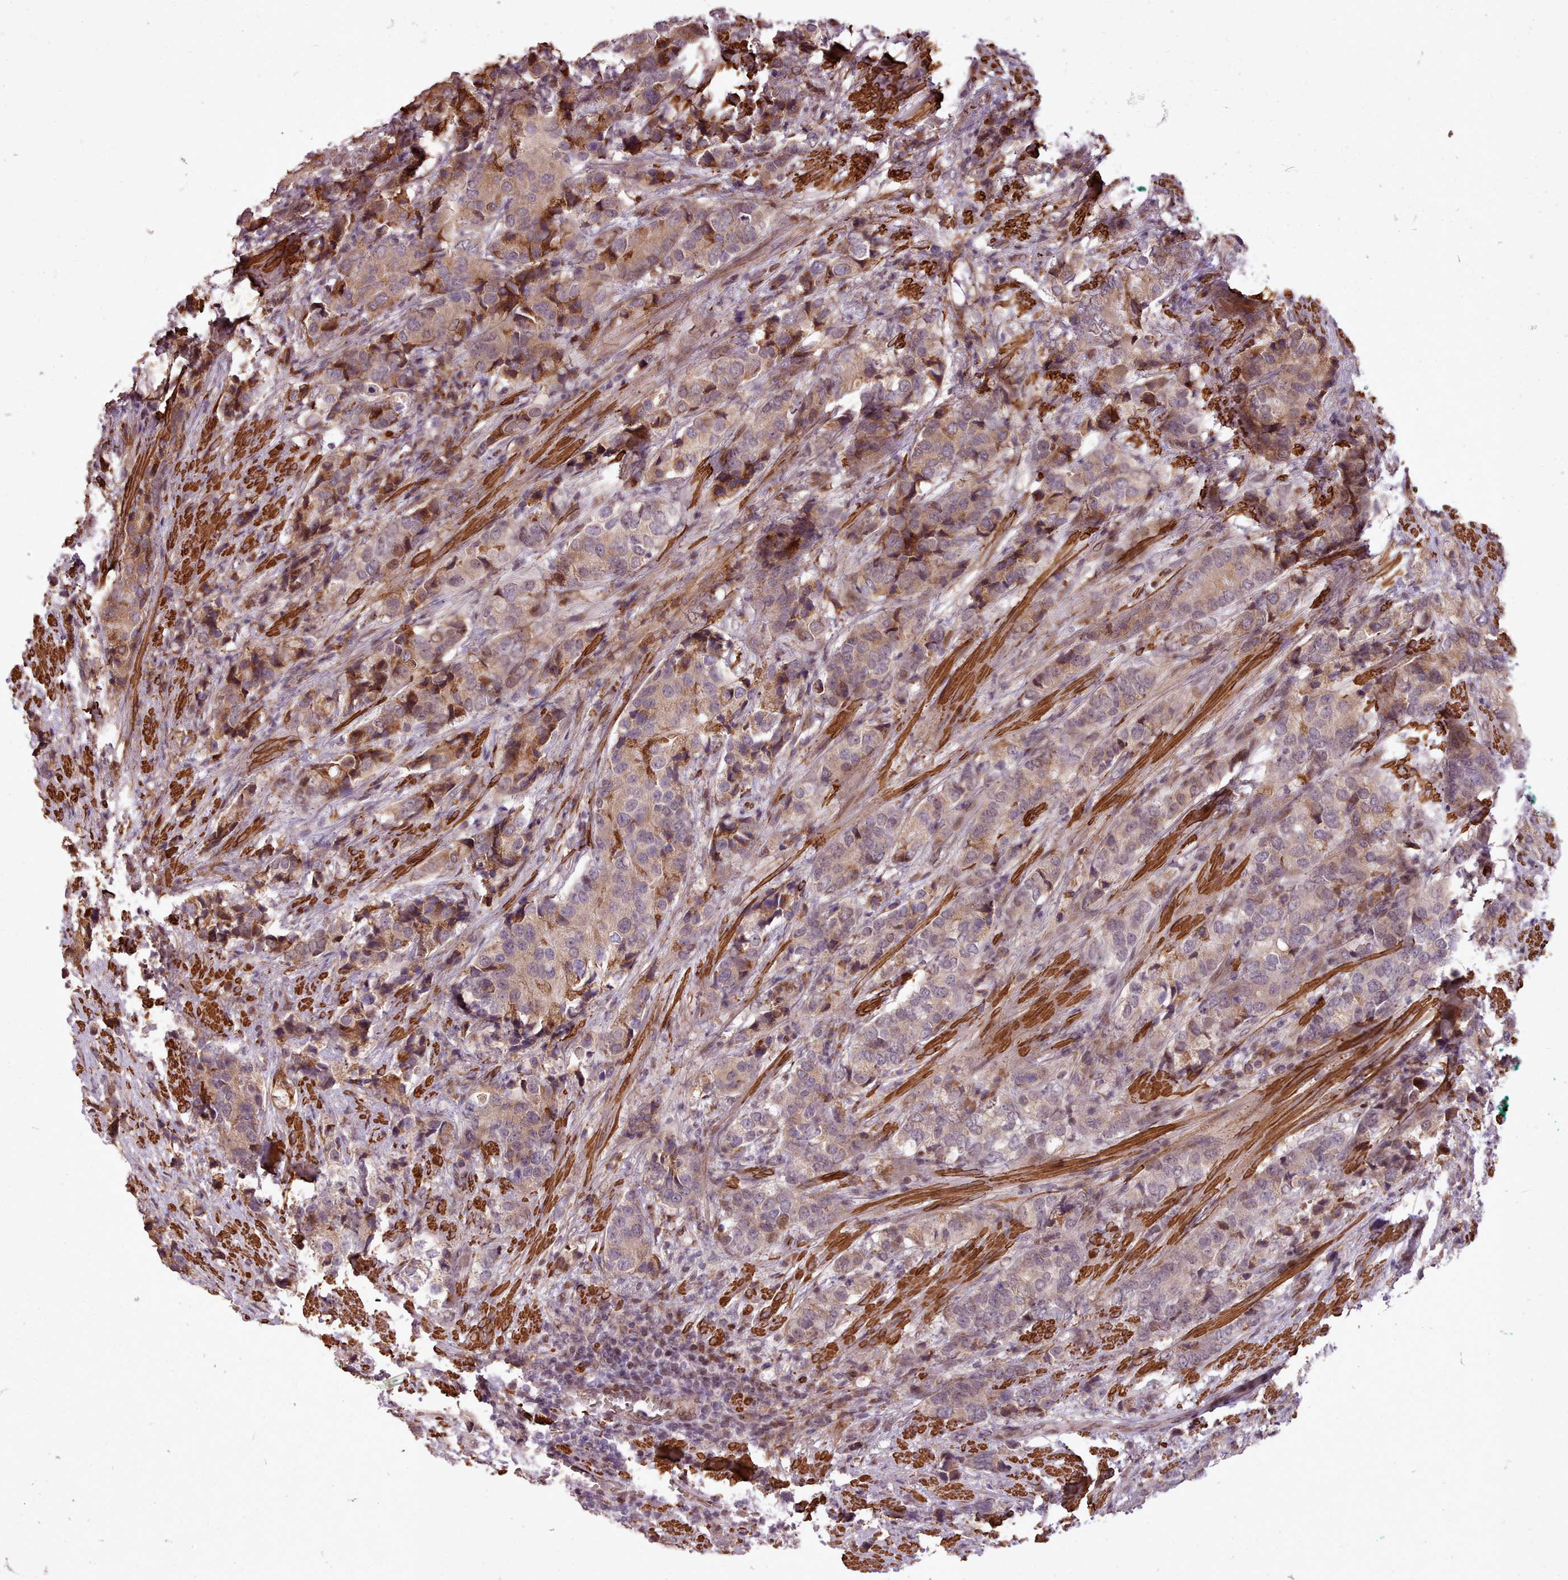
{"staining": {"intensity": "weak", "quantity": "25%-75%", "location": "cytoplasmic/membranous"}, "tissue": "prostate cancer", "cell_type": "Tumor cells", "image_type": "cancer", "snomed": [{"axis": "morphology", "description": "Adenocarcinoma, High grade"}, {"axis": "topography", "description": "Prostate"}], "caption": "DAB (3,3'-diaminobenzidine) immunohistochemical staining of adenocarcinoma (high-grade) (prostate) reveals weak cytoplasmic/membranous protein expression in about 25%-75% of tumor cells.", "gene": "CABP1", "patient": {"sex": "male", "age": 62}}